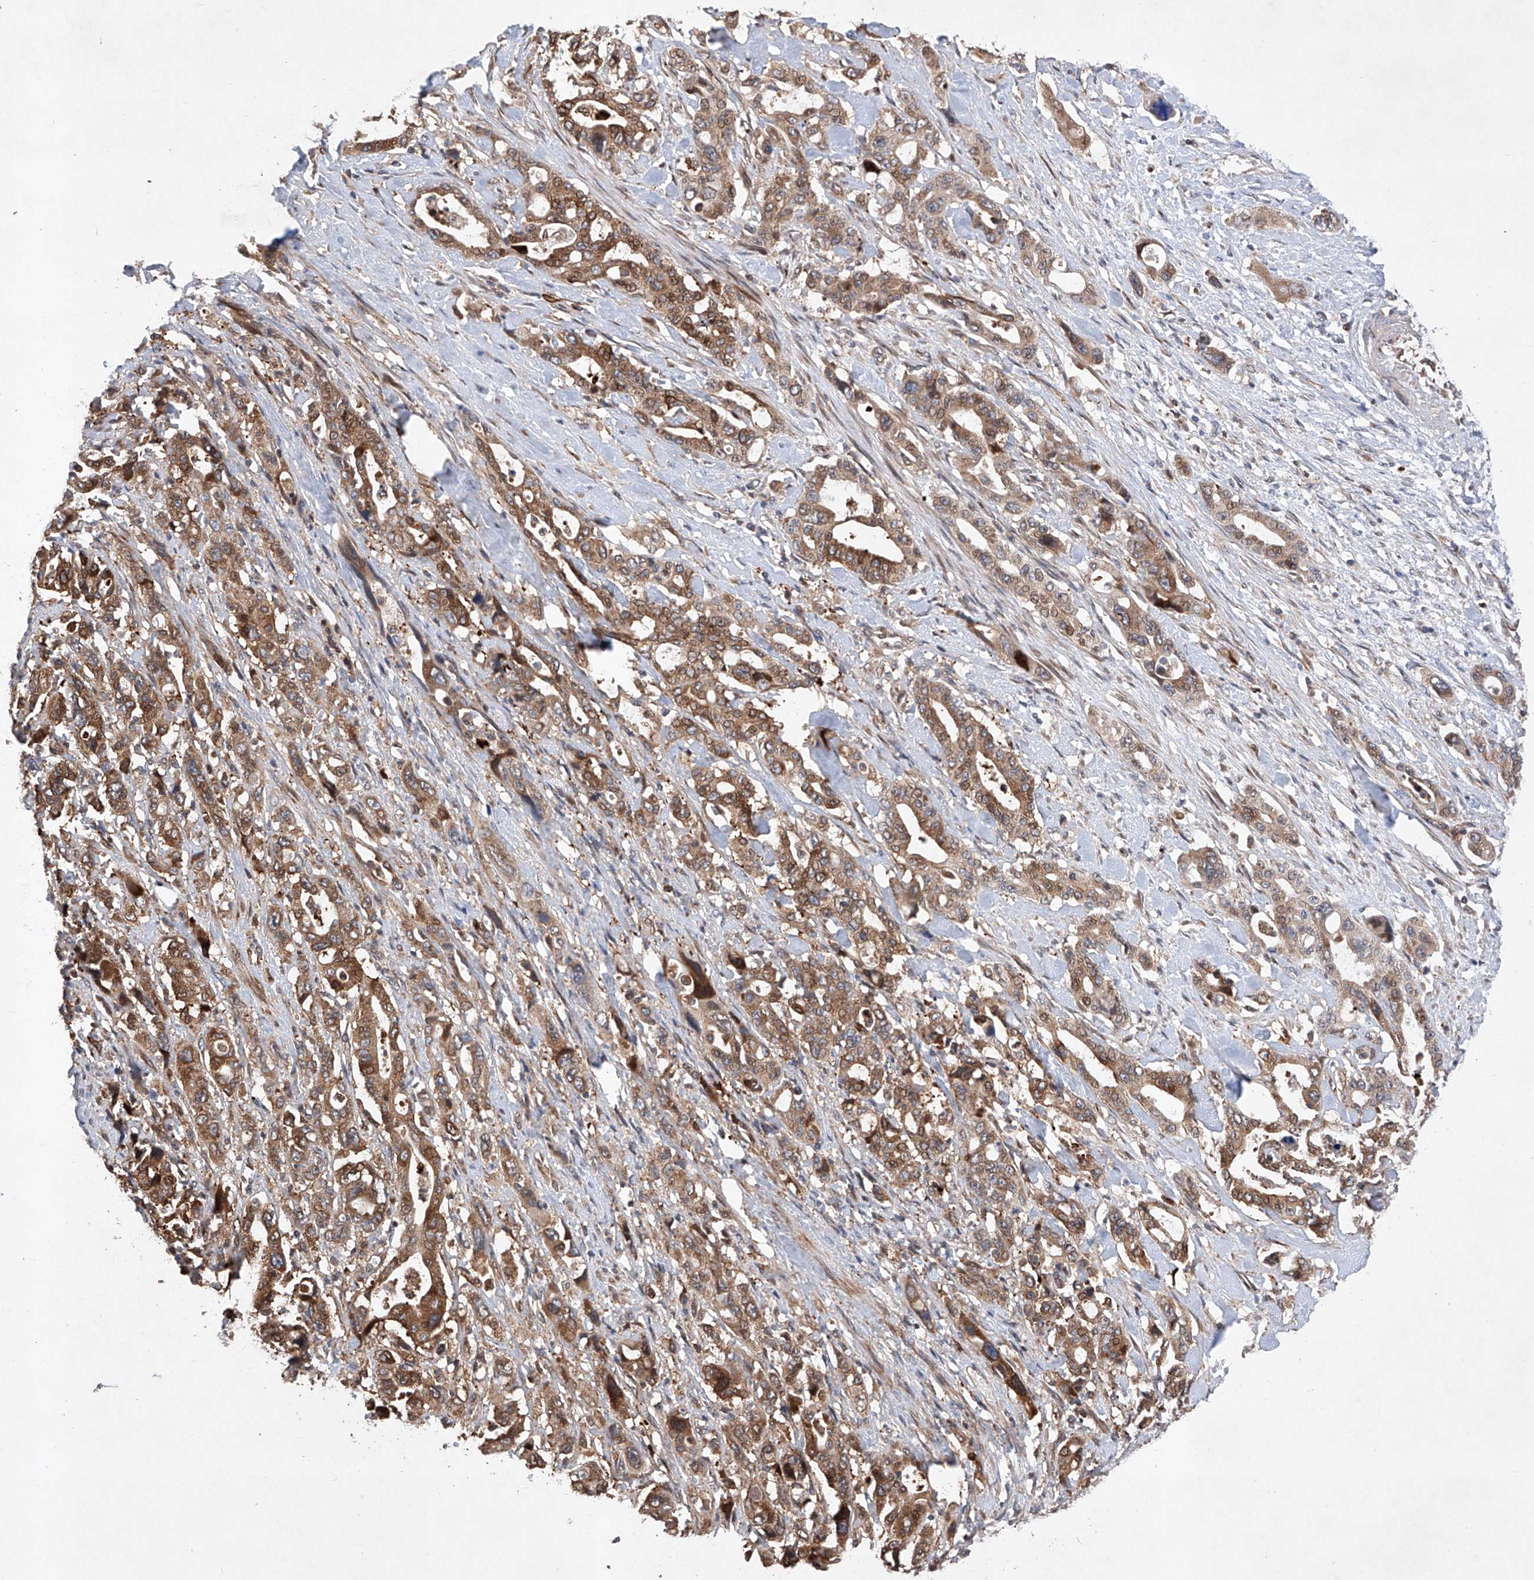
{"staining": {"intensity": "moderate", "quantity": ">75%", "location": "cytoplasmic/membranous"}, "tissue": "pancreatic cancer", "cell_type": "Tumor cells", "image_type": "cancer", "snomed": [{"axis": "morphology", "description": "Adenocarcinoma, NOS"}, {"axis": "topography", "description": "Pancreas"}], "caption": "An image of pancreatic adenocarcinoma stained for a protein reveals moderate cytoplasmic/membranous brown staining in tumor cells.", "gene": "TIMM23", "patient": {"sex": "male", "age": 46}}